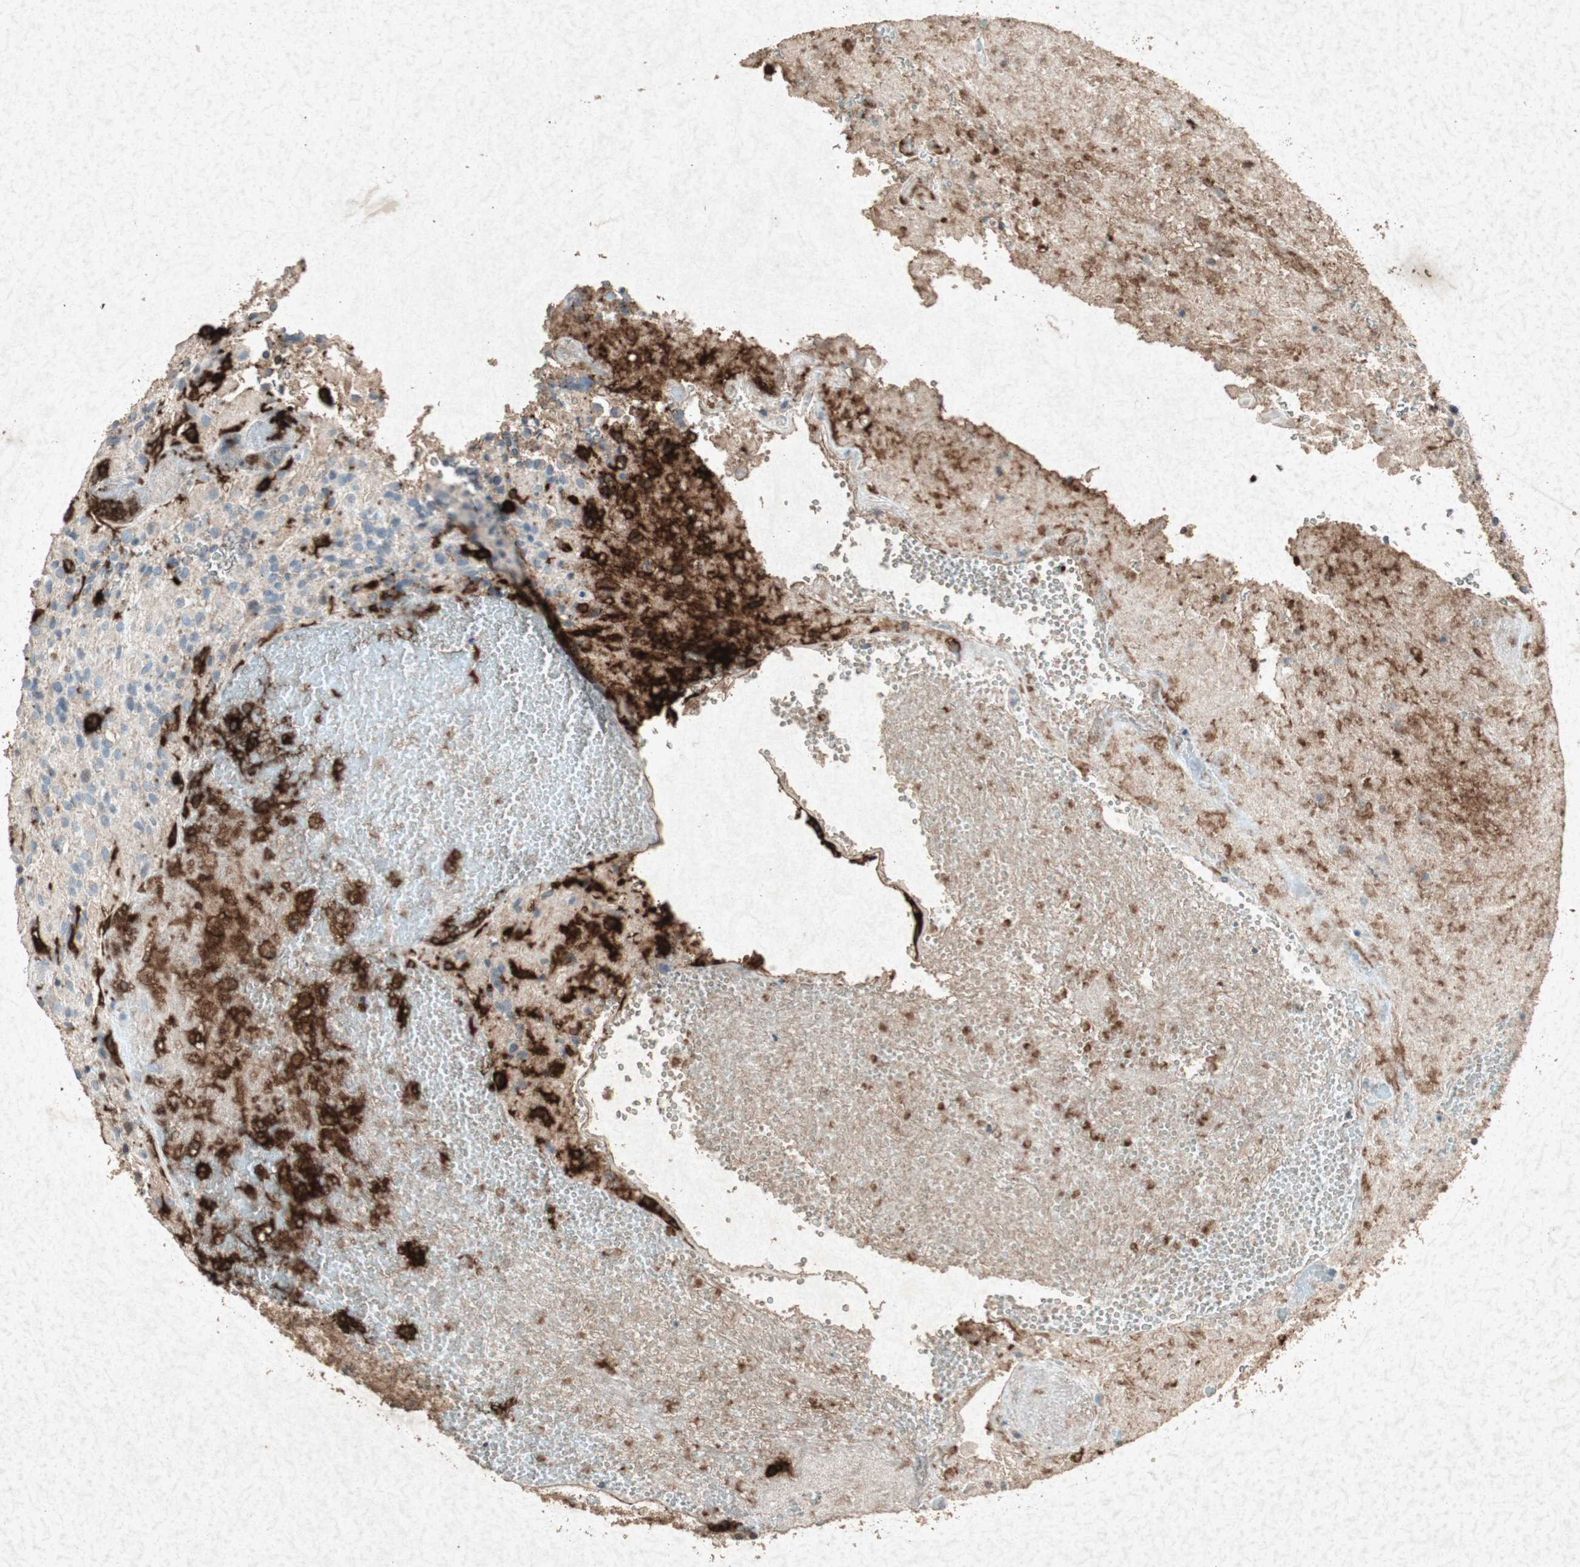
{"staining": {"intensity": "weak", "quantity": ">75%", "location": "cytoplasmic/membranous"}, "tissue": "glioma", "cell_type": "Tumor cells", "image_type": "cancer", "snomed": [{"axis": "morphology", "description": "Glioma, malignant, High grade"}, {"axis": "topography", "description": "Brain"}], "caption": "Immunohistochemical staining of human malignant high-grade glioma exhibits low levels of weak cytoplasmic/membranous positivity in approximately >75% of tumor cells. Nuclei are stained in blue.", "gene": "TYROBP", "patient": {"sex": "male", "age": 71}}